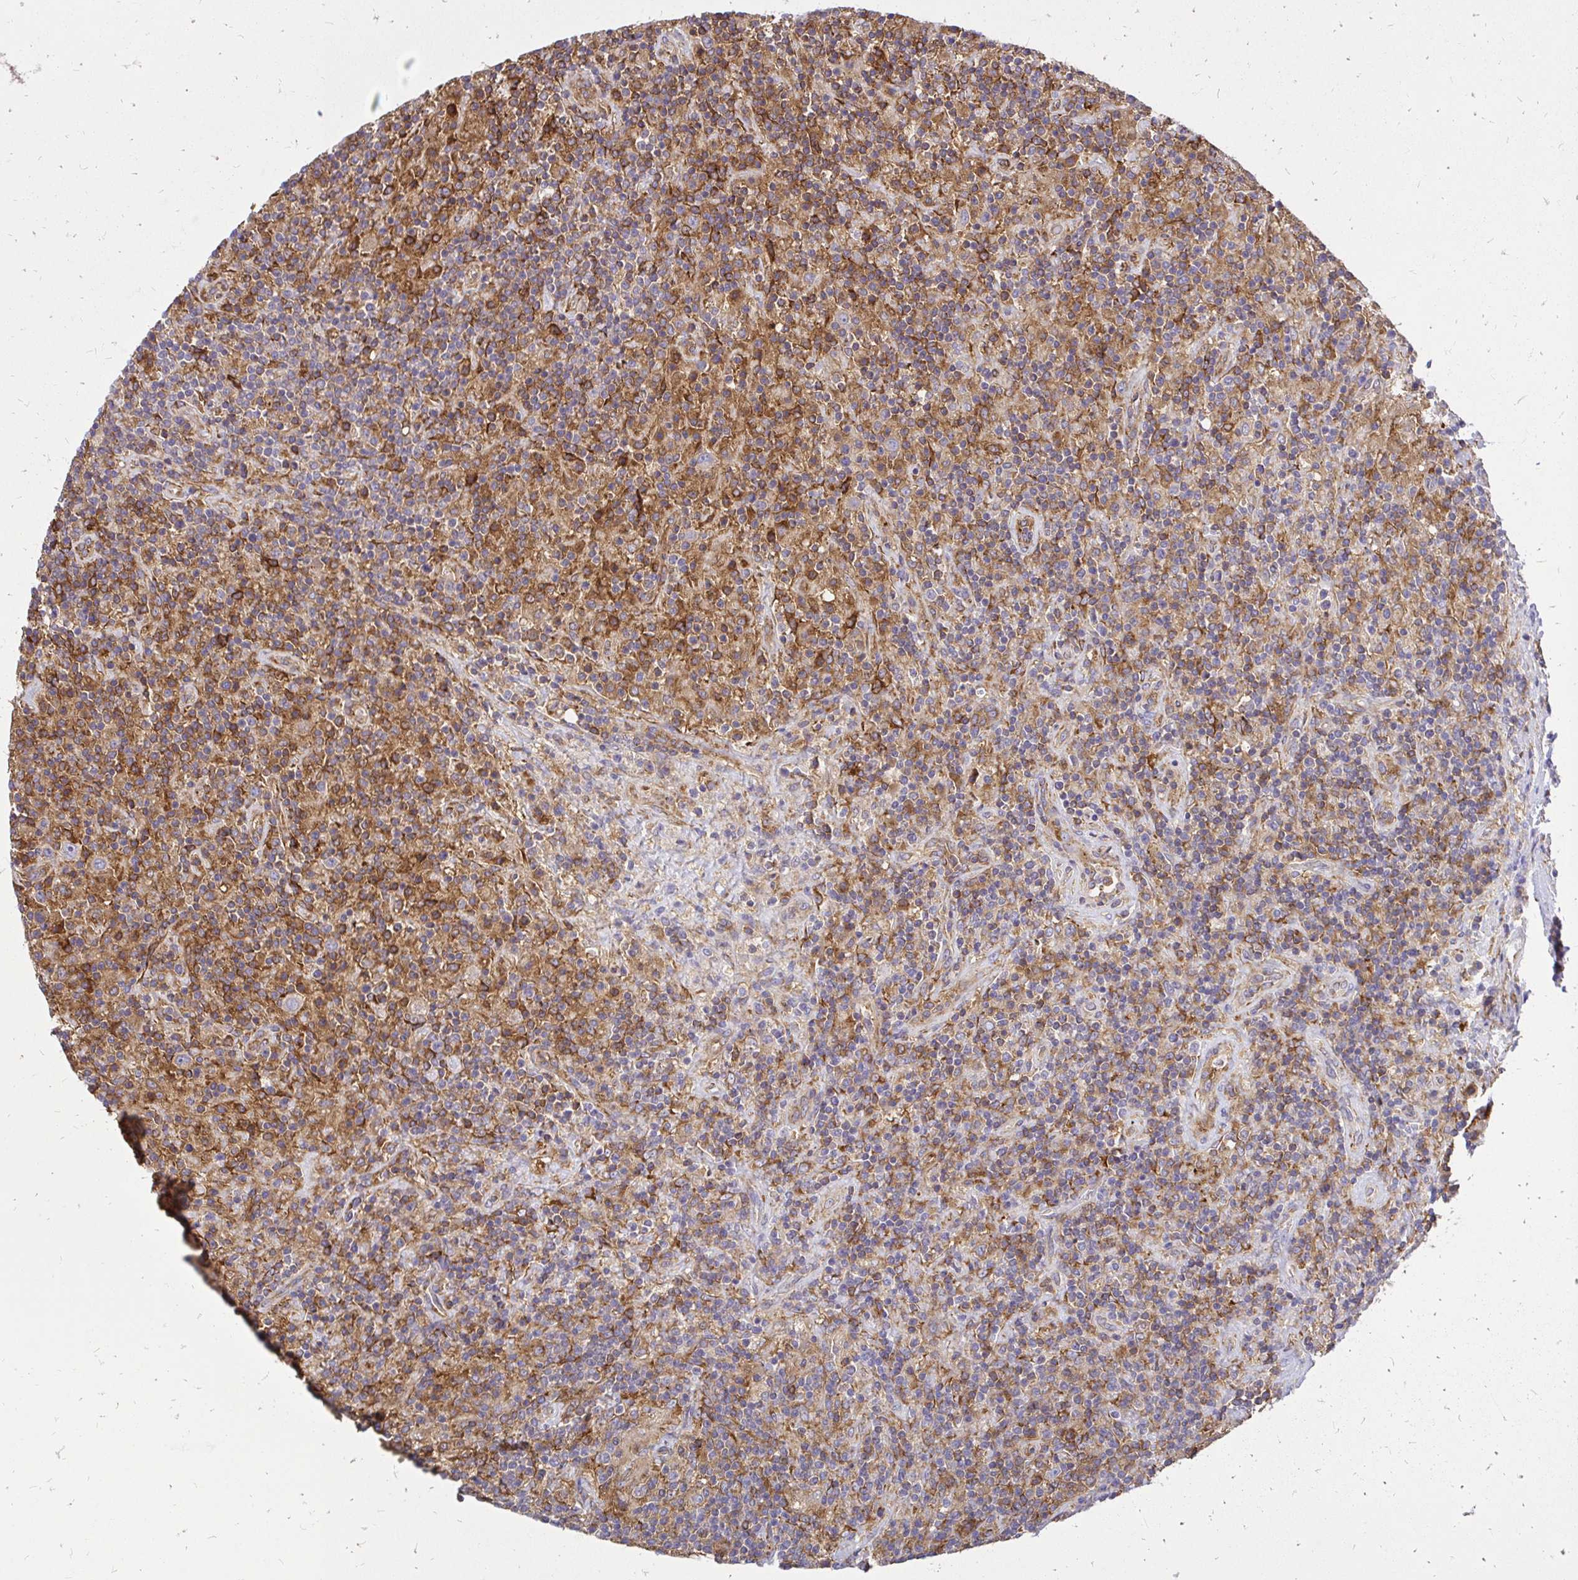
{"staining": {"intensity": "negative", "quantity": "none", "location": "none"}, "tissue": "lymphoma", "cell_type": "Tumor cells", "image_type": "cancer", "snomed": [{"axis": "morphology", "description": "Hodgkin's disease, NOS"}, {"axis": "topography", "description": "Lymph node"}], "caption": "The immunohistochemistry image has no significant positivity in tumor cells of Hodgkin's disease tissue.", "gene": "ABCB10", "patient": {"sex": "male", "age": 70}}